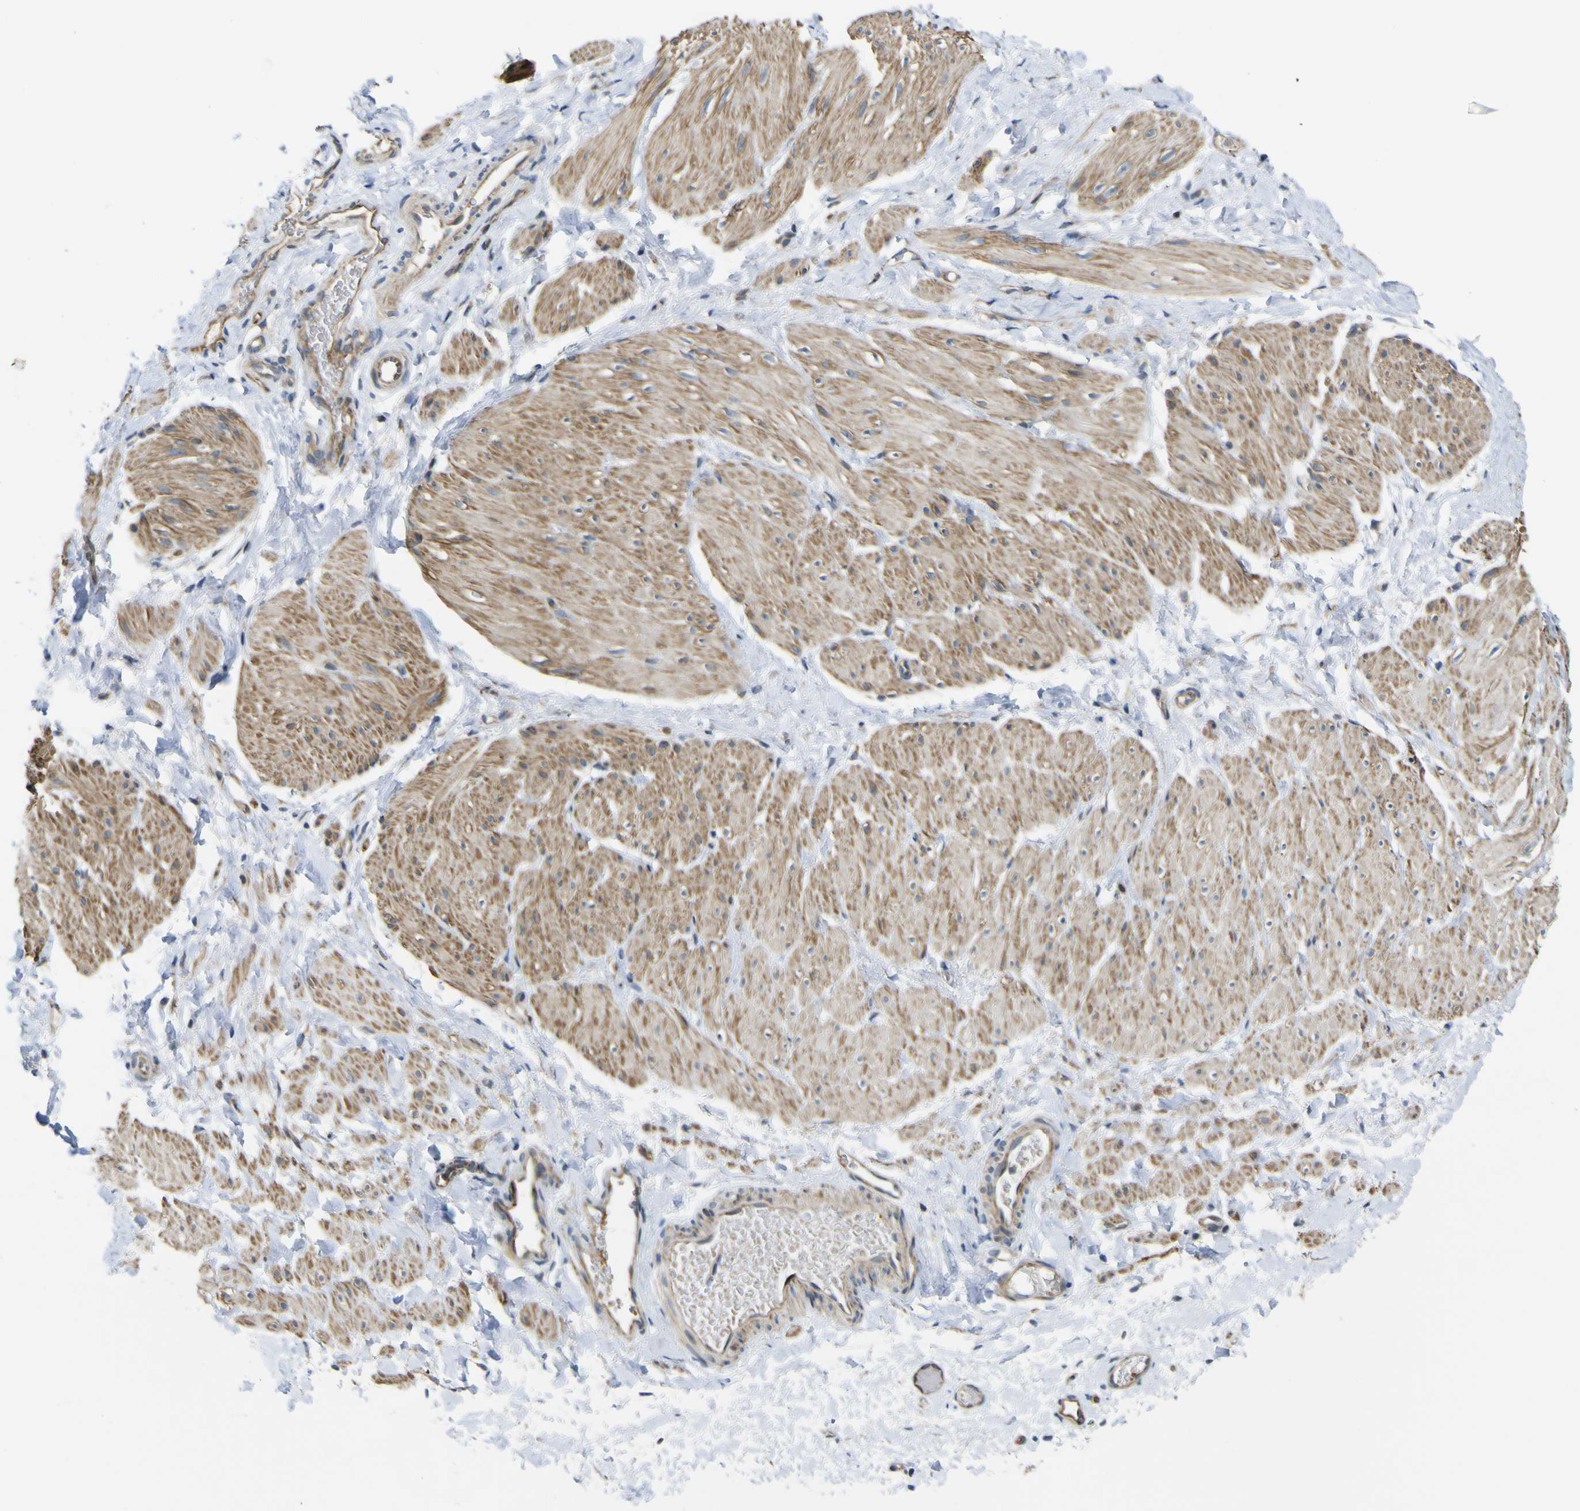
{"staining": {"intensity": "strong", "quantity": "25%-75%", "location": "cytoplasmic/membranous"}, "tissue": "smooth muscle", "cell_type": "Smooth muscle cells", "image_type": "normal", "snomed": [{"axis": "morphology", "description": "Normal tissue, NOS"}, {"axis": "topography", "description": "Smooth muscle"}], "caption": "An image showing strong cytoplasmic/membranous expression in approximately 25%-75% of smooth muscle cells in unremarkable smooth muscle, as visualized by brown immunohistochemical staining.", "gene": "KDM7A", "patient": {"sex": "male", "age": 16}}